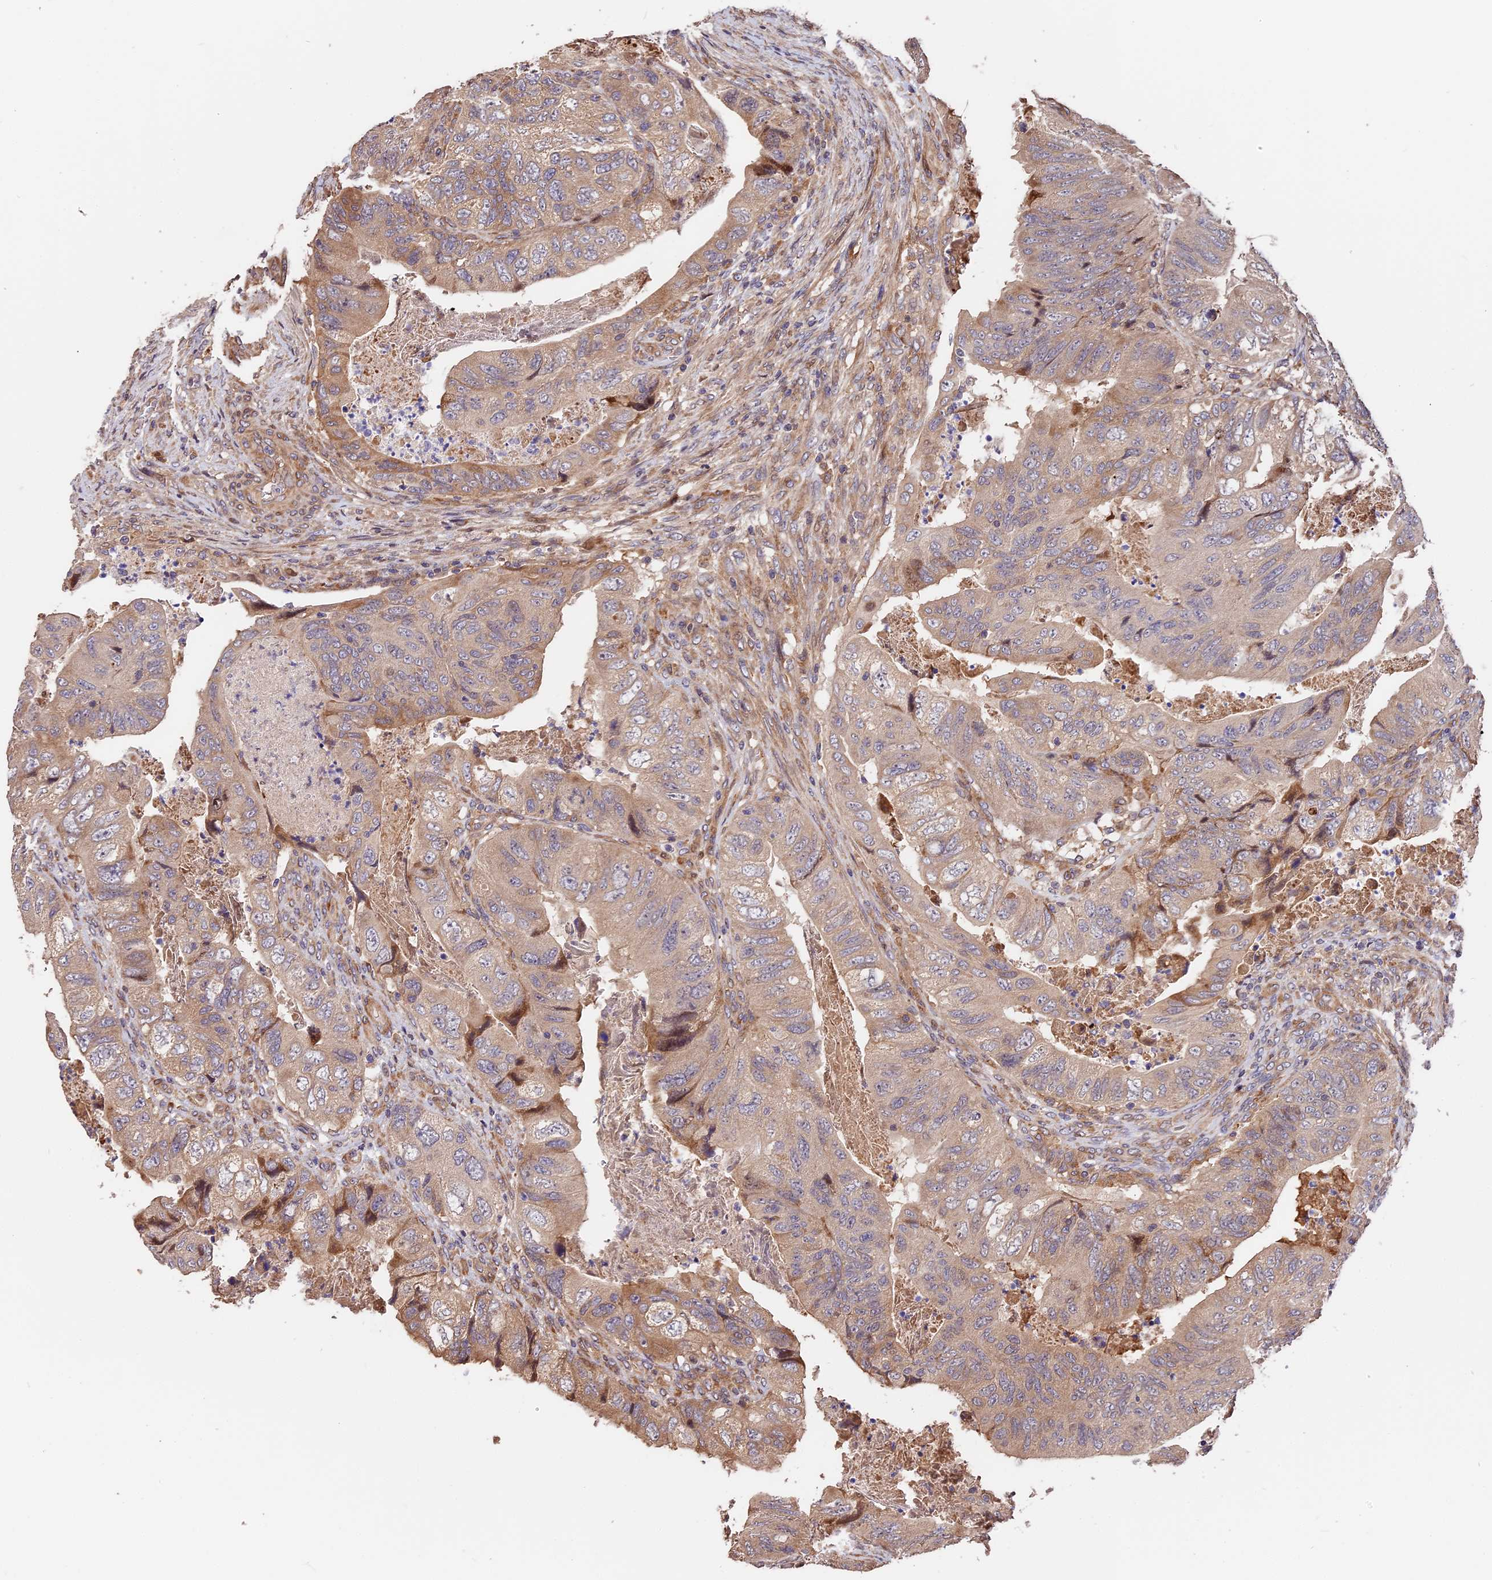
{"staining": {"intensity": "weak", "quantity": "25%-75%", "location": "cytoplasmic/membranous"}, "tissue": "colorectal cancer", "cell_type": "Tumor cells", "image_type": "cancer", "snomed": [{"axis": "morphology", "description": "Adenocarcinoma, NOS"}, {"axis": "topography", "description": "Rectum"}], "caption": "Tumor cells show weak cytoplasmic/membranous expression in about 25%-75% of cells in colorectal adenocarcinoma.", "gene": "ARHGAP17", "patient": {"sex": "male", "age": 63}}